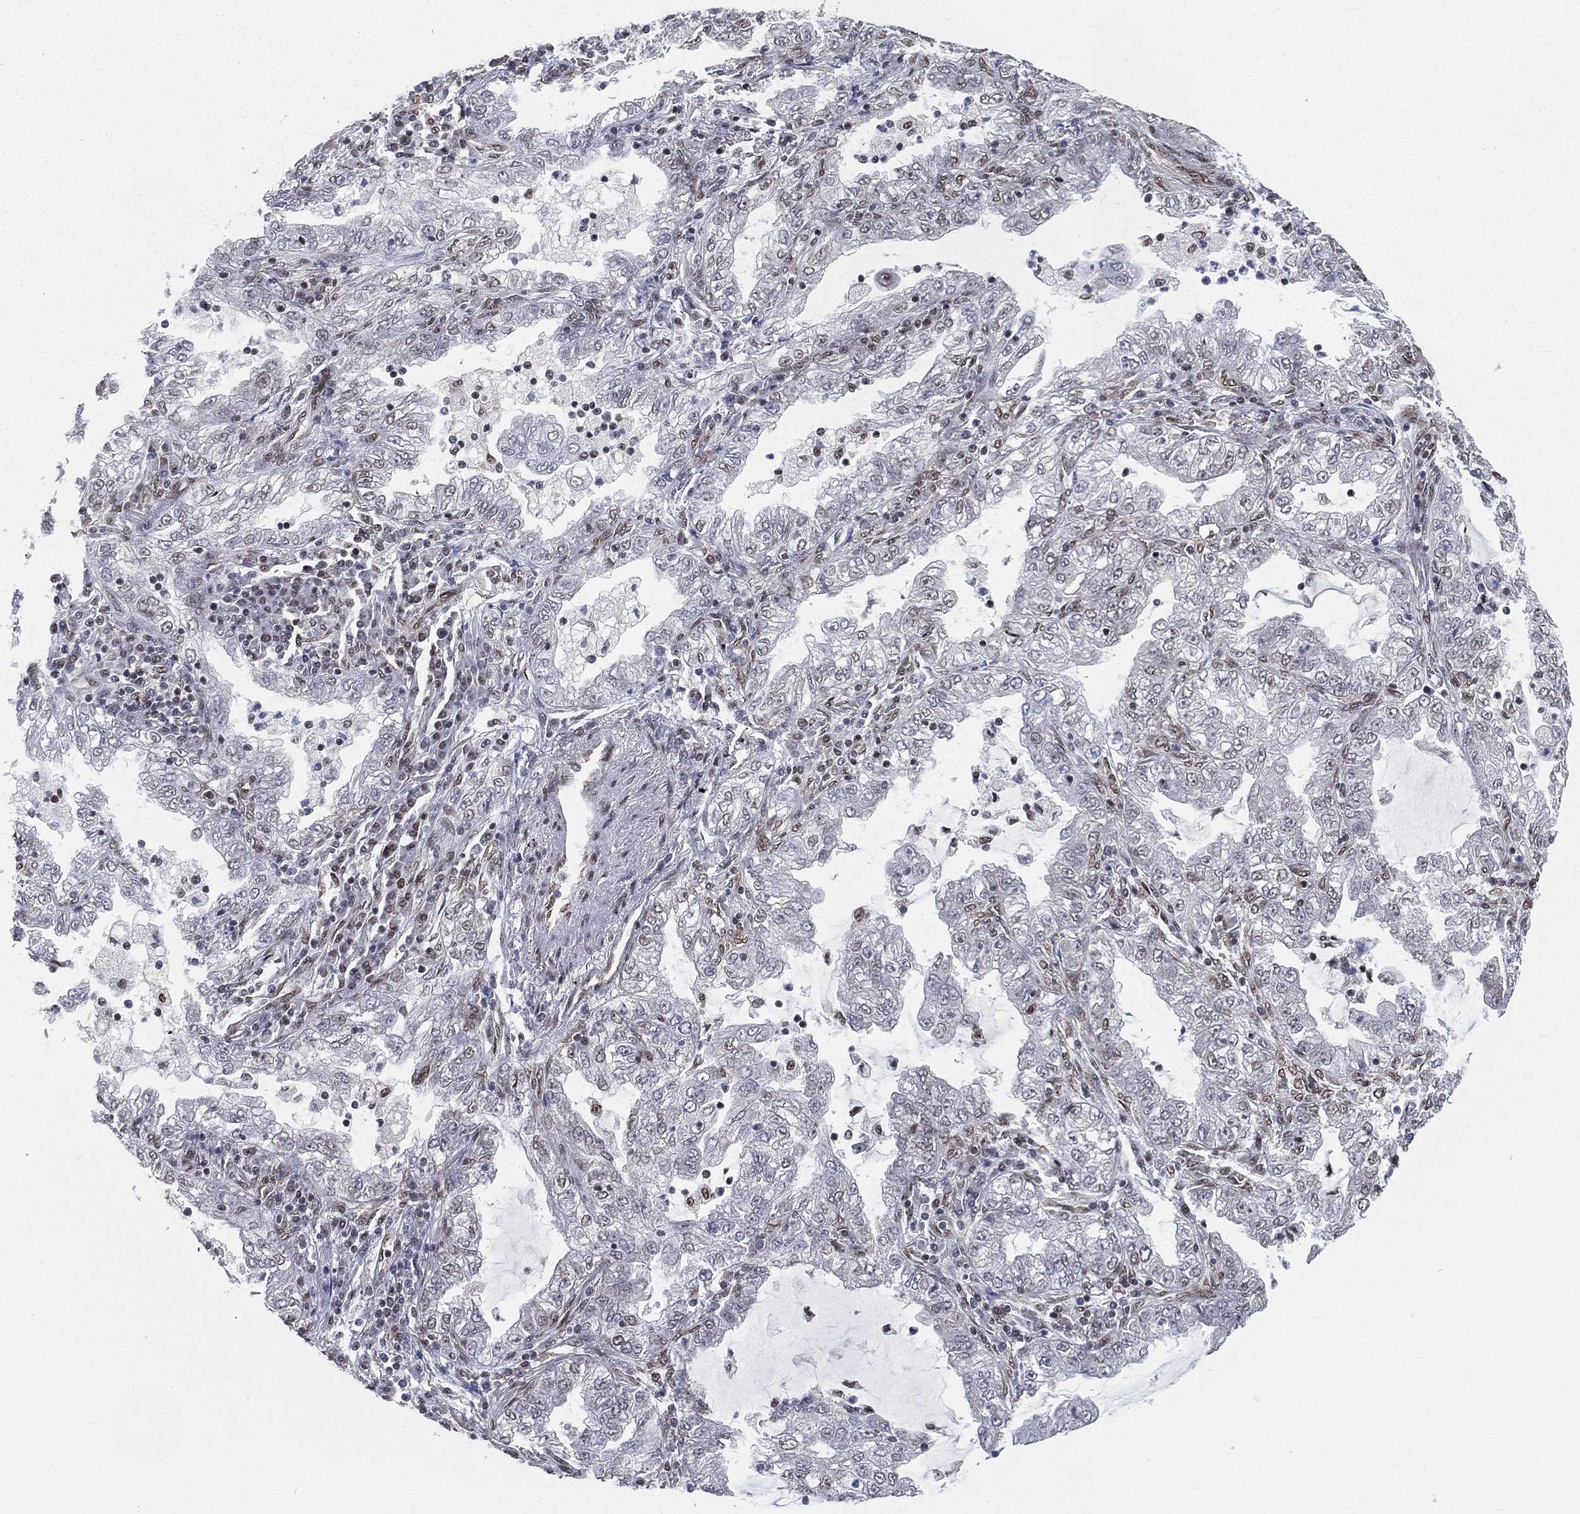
{"staining": {"intensity": "negative", "quantity": "none", "location": "none"}, "tissue": "lung cancer", "cell_type": "Tumor cells", "image_type": "cancer", "snomed": [{"axis": "morphology", "description": "Adenocarcinoma, NOS"}, {"axis": "topography", "description": "Lung"}], "caption": "IHC histopathology image of neoplastic tissue: adenocarcinoma (lung) stained with DAB displays no significant protein staining in tumor cells. The staining is performed using DAB (3,3'-diaminobenzidine) brown chromogen with nuclei counter-stained in using hematoxylin.", "gene": "FUBP3", "patient": {"sex": "female", "age": 73}}